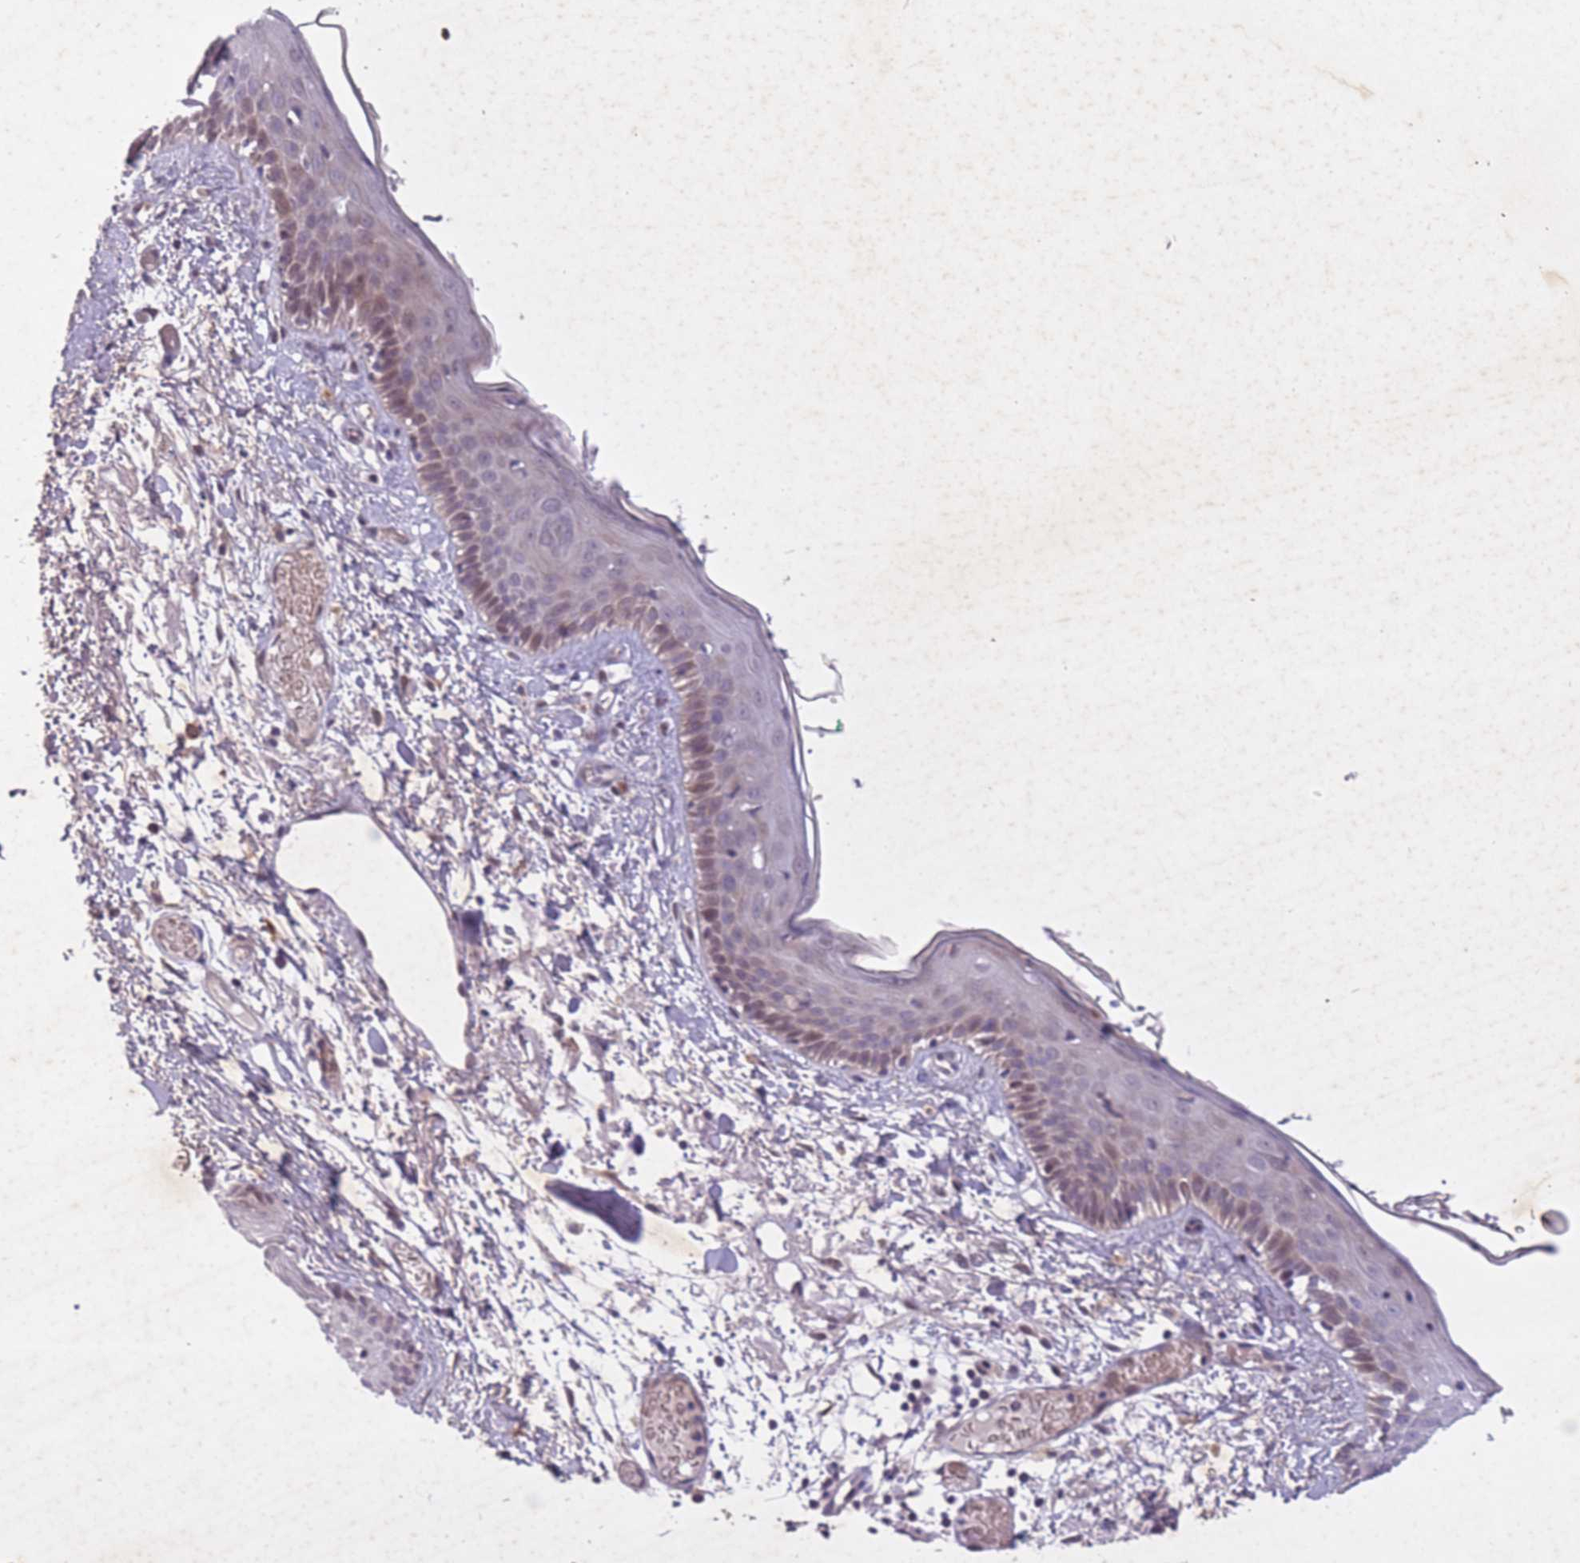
{"staining": {"intensity": "weak", "quantity": "25%-75%", "location": "cytoplasmic/membranous,nuclear"}, "tissue": "skin", "cell_type": "Fibroblasts", "image_type": "normal", "snomed": [{"axis": "morphology", "description": "Normal tissue, NOS"}, {"axis": "topography", "description": "Skin"}], "caption": "A histopathology image of skin stained for a protein demonstrates weak cytoplasmic/membranous,nuclear brown staining in fibroblasts.", "gene": "CBX6", "patient": {"sex": "male", "age": 79}}